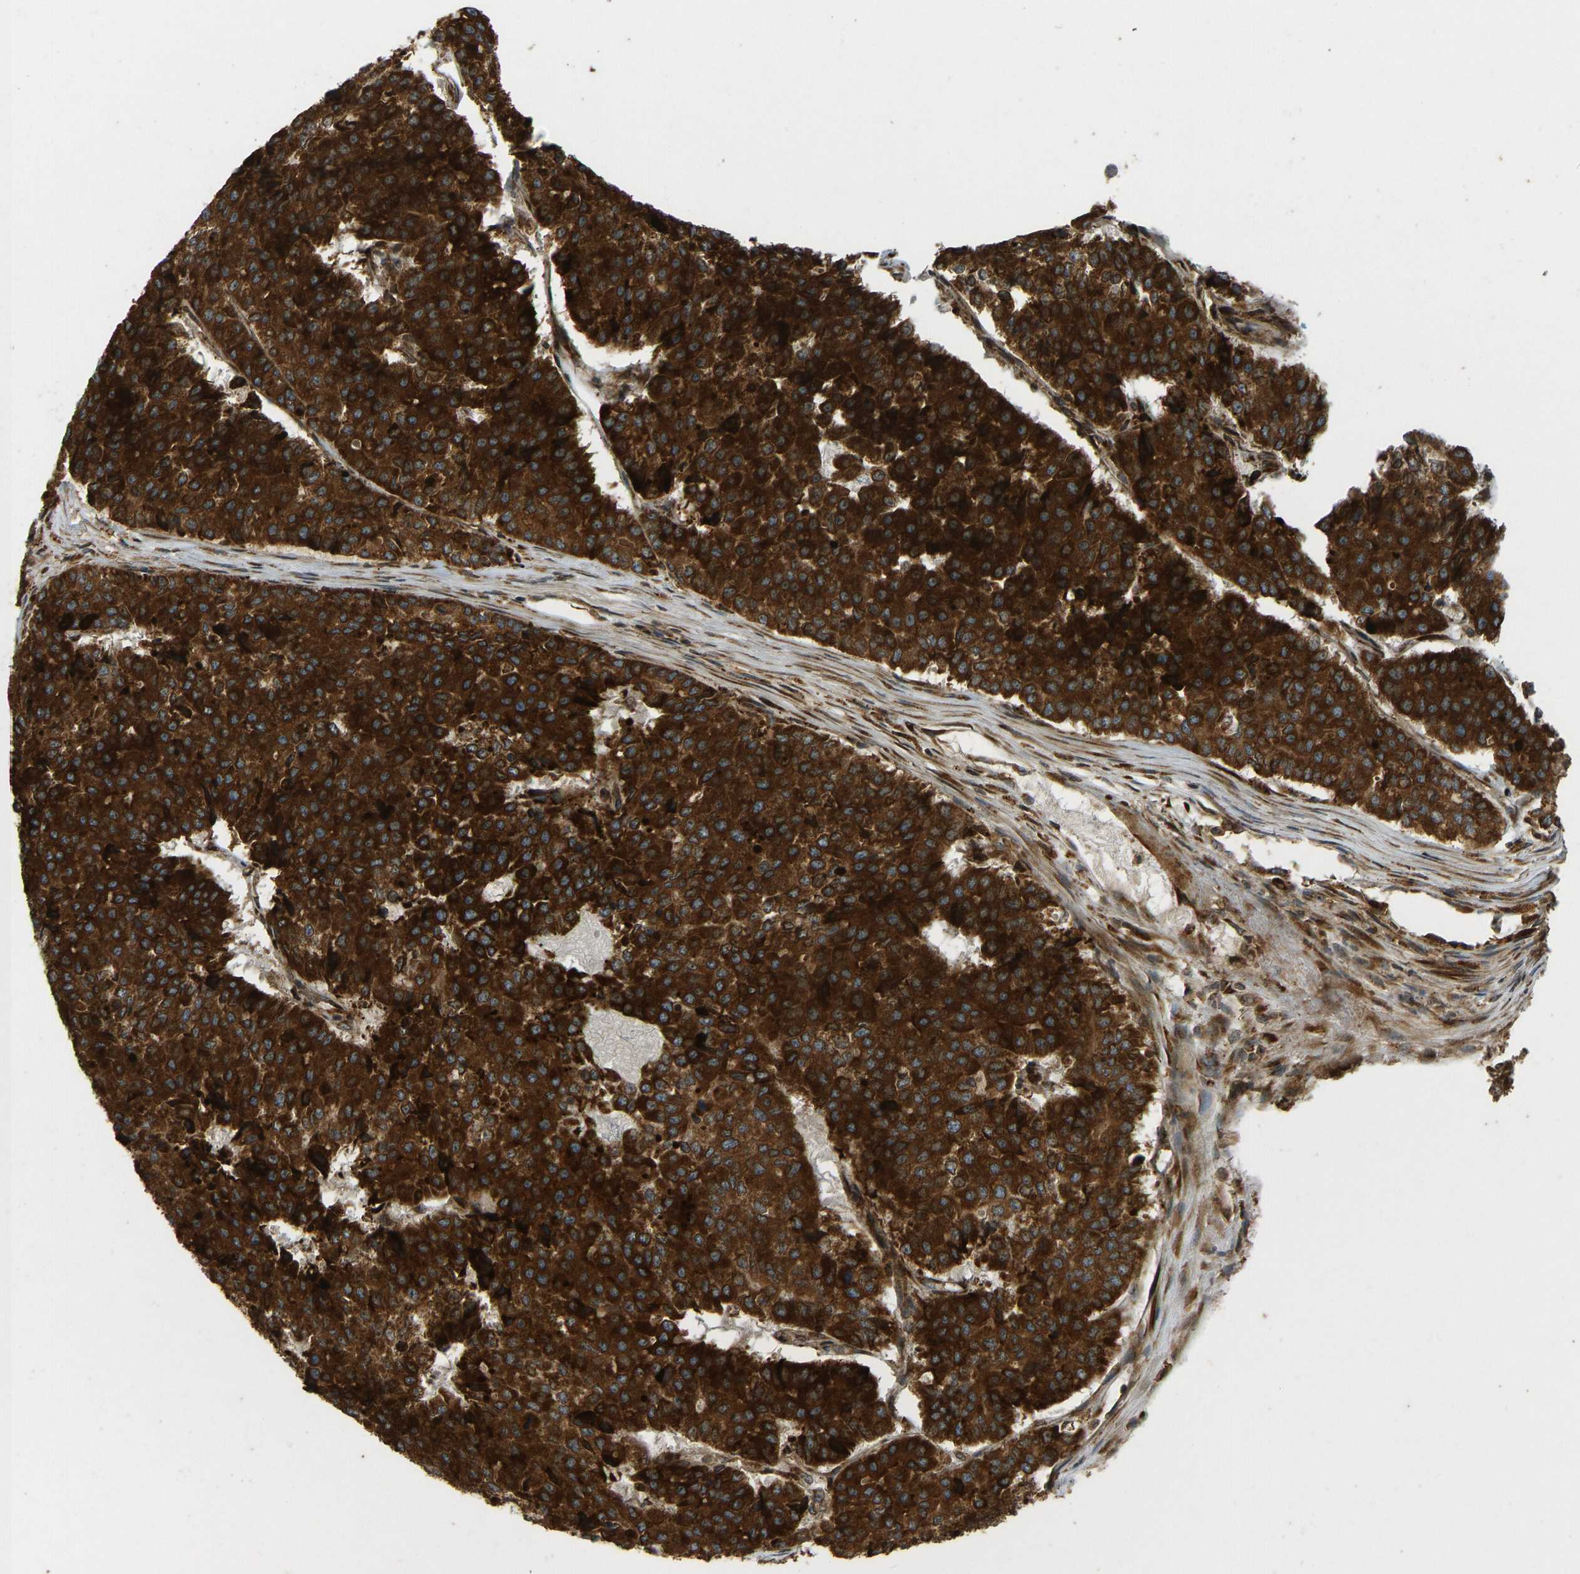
{"staining": {"intensity": "strong", "quantity": ">75%", "location": "cytoplasmic/membranous"}, "tissue": "pancreatic cancer", "cell_type": "Tumor cells", "image_type": "cancer", "snomed": [{"axis": "morphology", "description": "Adenocarcinoma, NOS"}, {"axis": "topography", "description": "Pancreas"}], "caption": "Human adenocarcinoma (pancreatic) stained for a protein (brown) shows strong cytoplasmic/membranous positive positivity in approximately >75% of tumor cells.", "gene": "RPN2", "patient": {"sex": "male", "age": 50}}